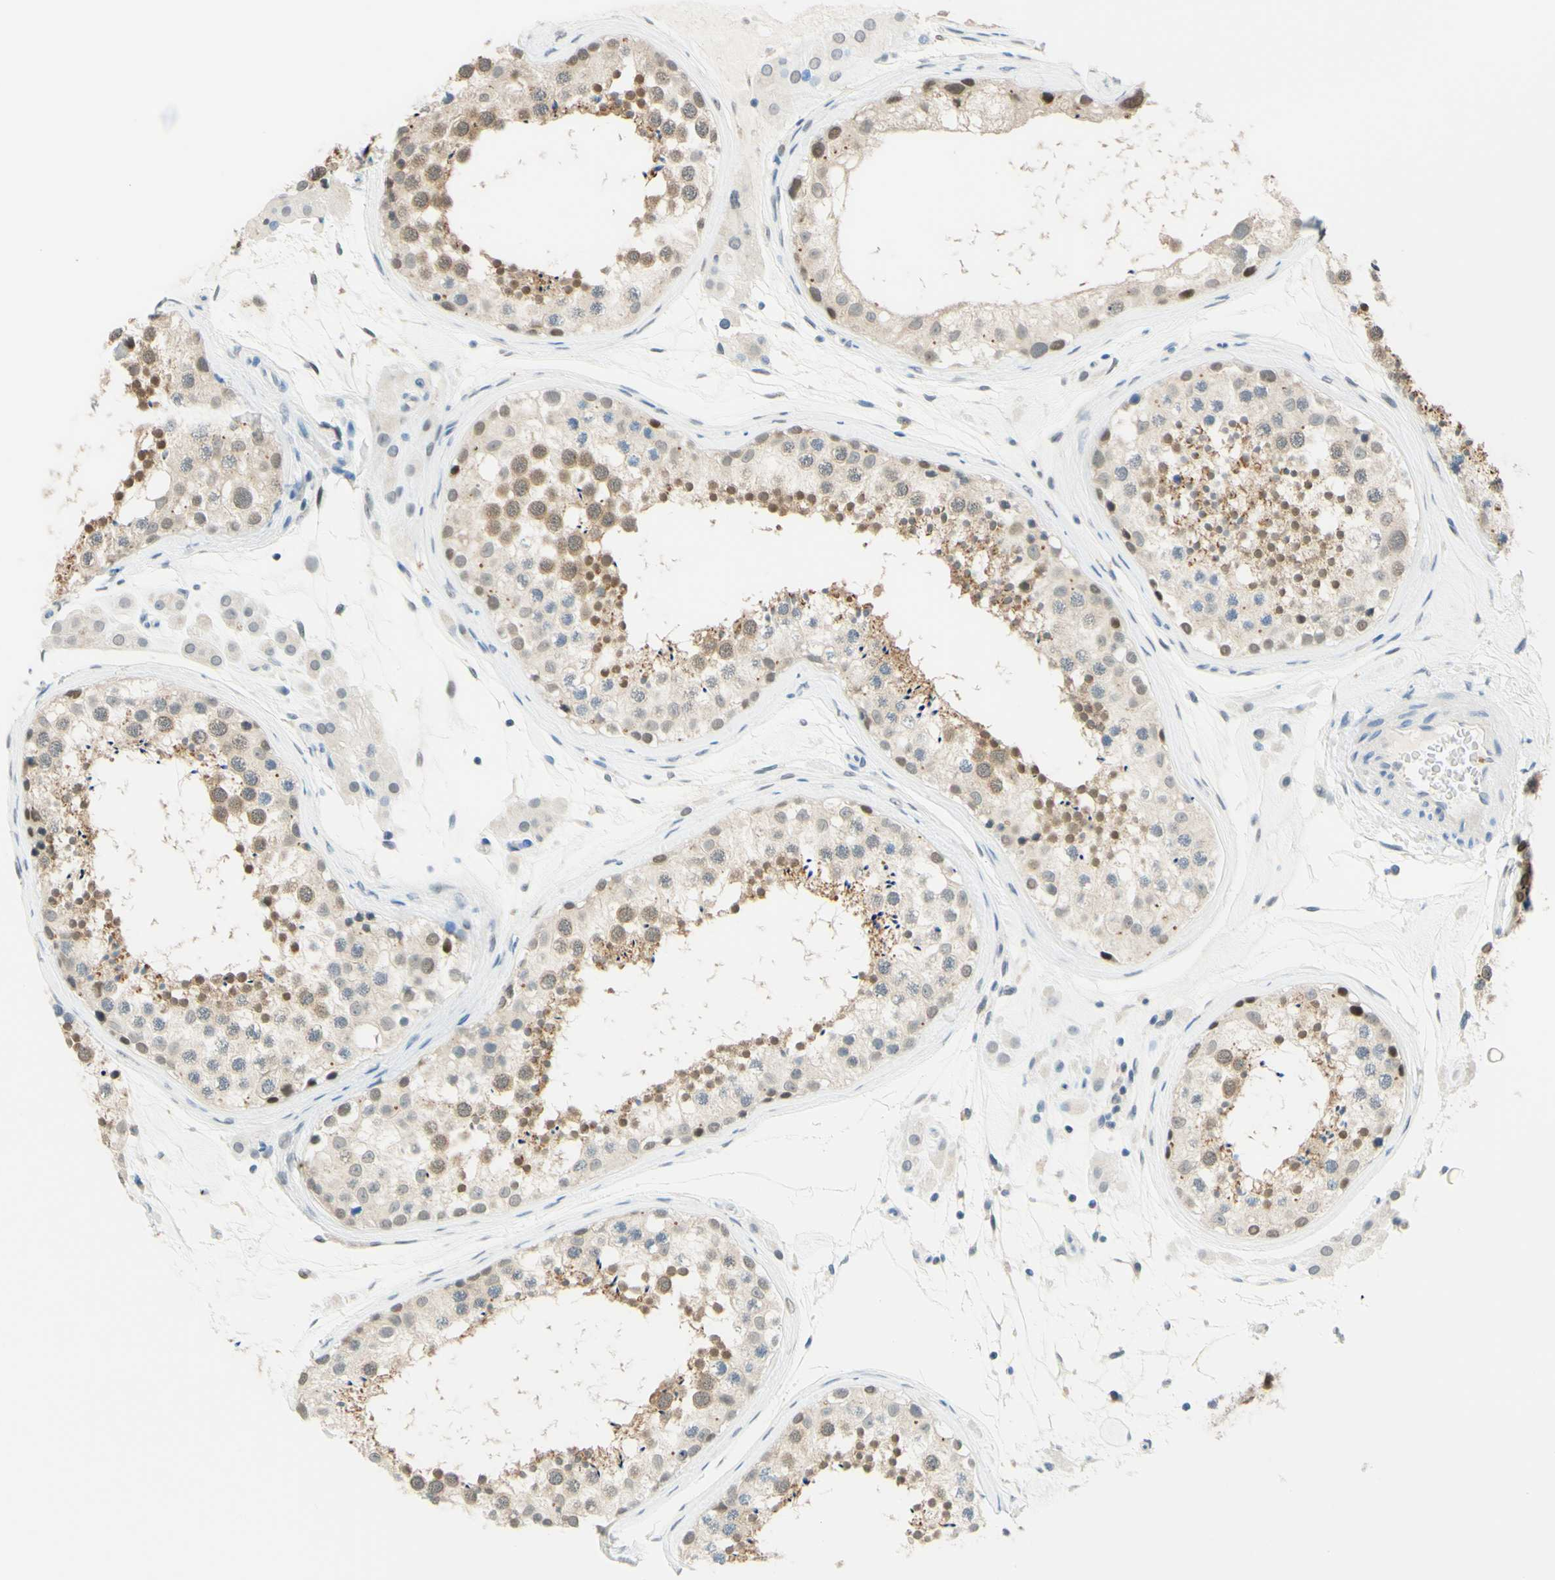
{"staining": {"intensity": "moderate", "quantity": "<25%", "location": "cytoplasmic/membranous"}, "tissue": "testis", "cell_type": "Cells in seminiferous ducts", "image_type": "normal", "snomed": [{"axis": "morphology", "description": "Normal tissue, NOS"}, {"axis": "topography", "description": "Testis"}], "caption": "Protein staining by immunohistochemistry shows moderate cytoplasmic/membranous positivity in about <25% of cells in seminiferous ducts in unremarkable testis.", "gene": "TREM2", "patient": {"sex": "male", "age": 46}}